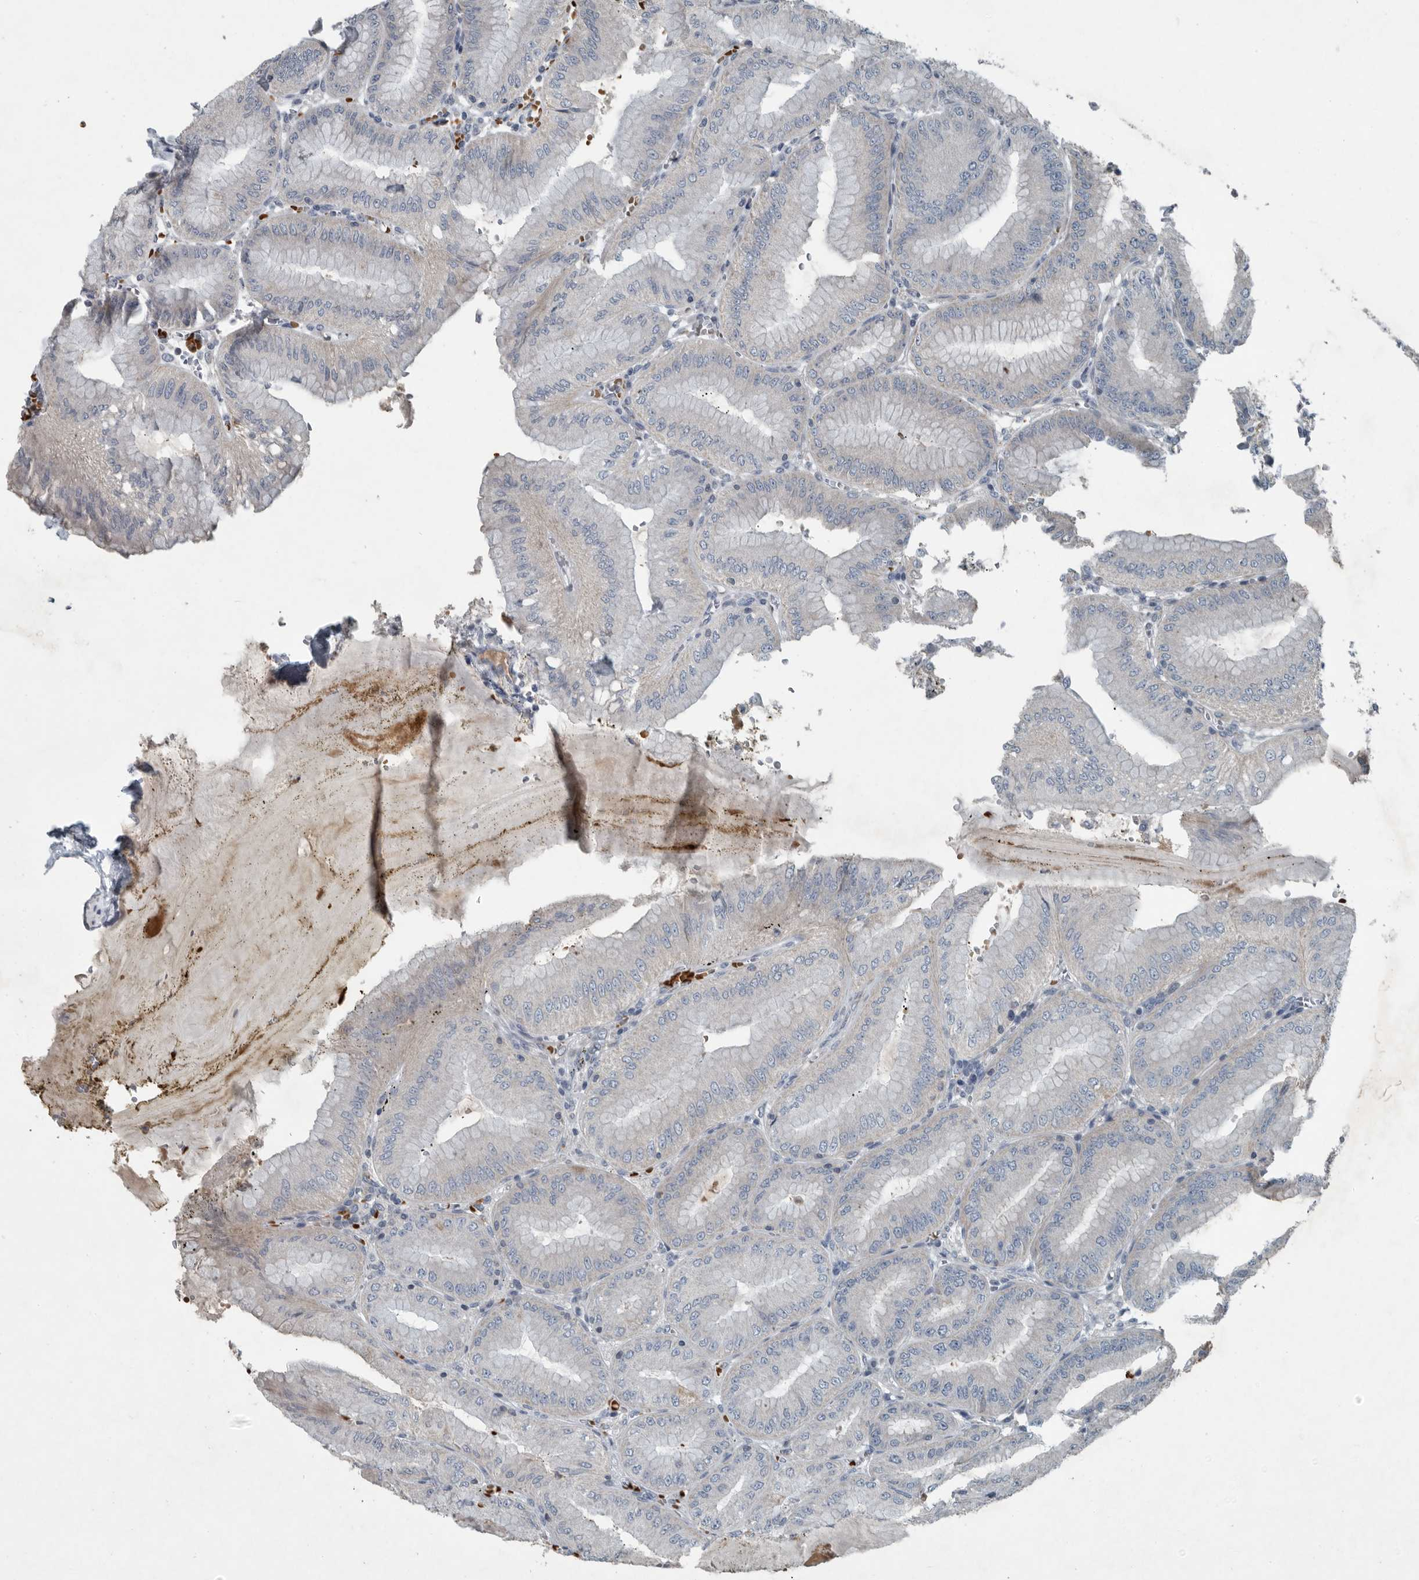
{"staining": {"intensity": "strong", "quantity": "25%-75%", "location": "cytoplasmic/membranous"}, "tissue": "stomach", "cell_type": "Glandular cells", "image_type": "normal", "snomed": [{"axis": "morphology", "description": "Normal tissue, NOS"}, {"axis": "topography", "description": "Stomach, lower"}], "caption": "This photomicrograph demonstrates IHC staining of normal human stomach, with high strong cytoplasmic/membranous staining in about 25%-75% of glandular cells.", "gene": "MPP3", "patient": {"sex": "male", "age": 71}}